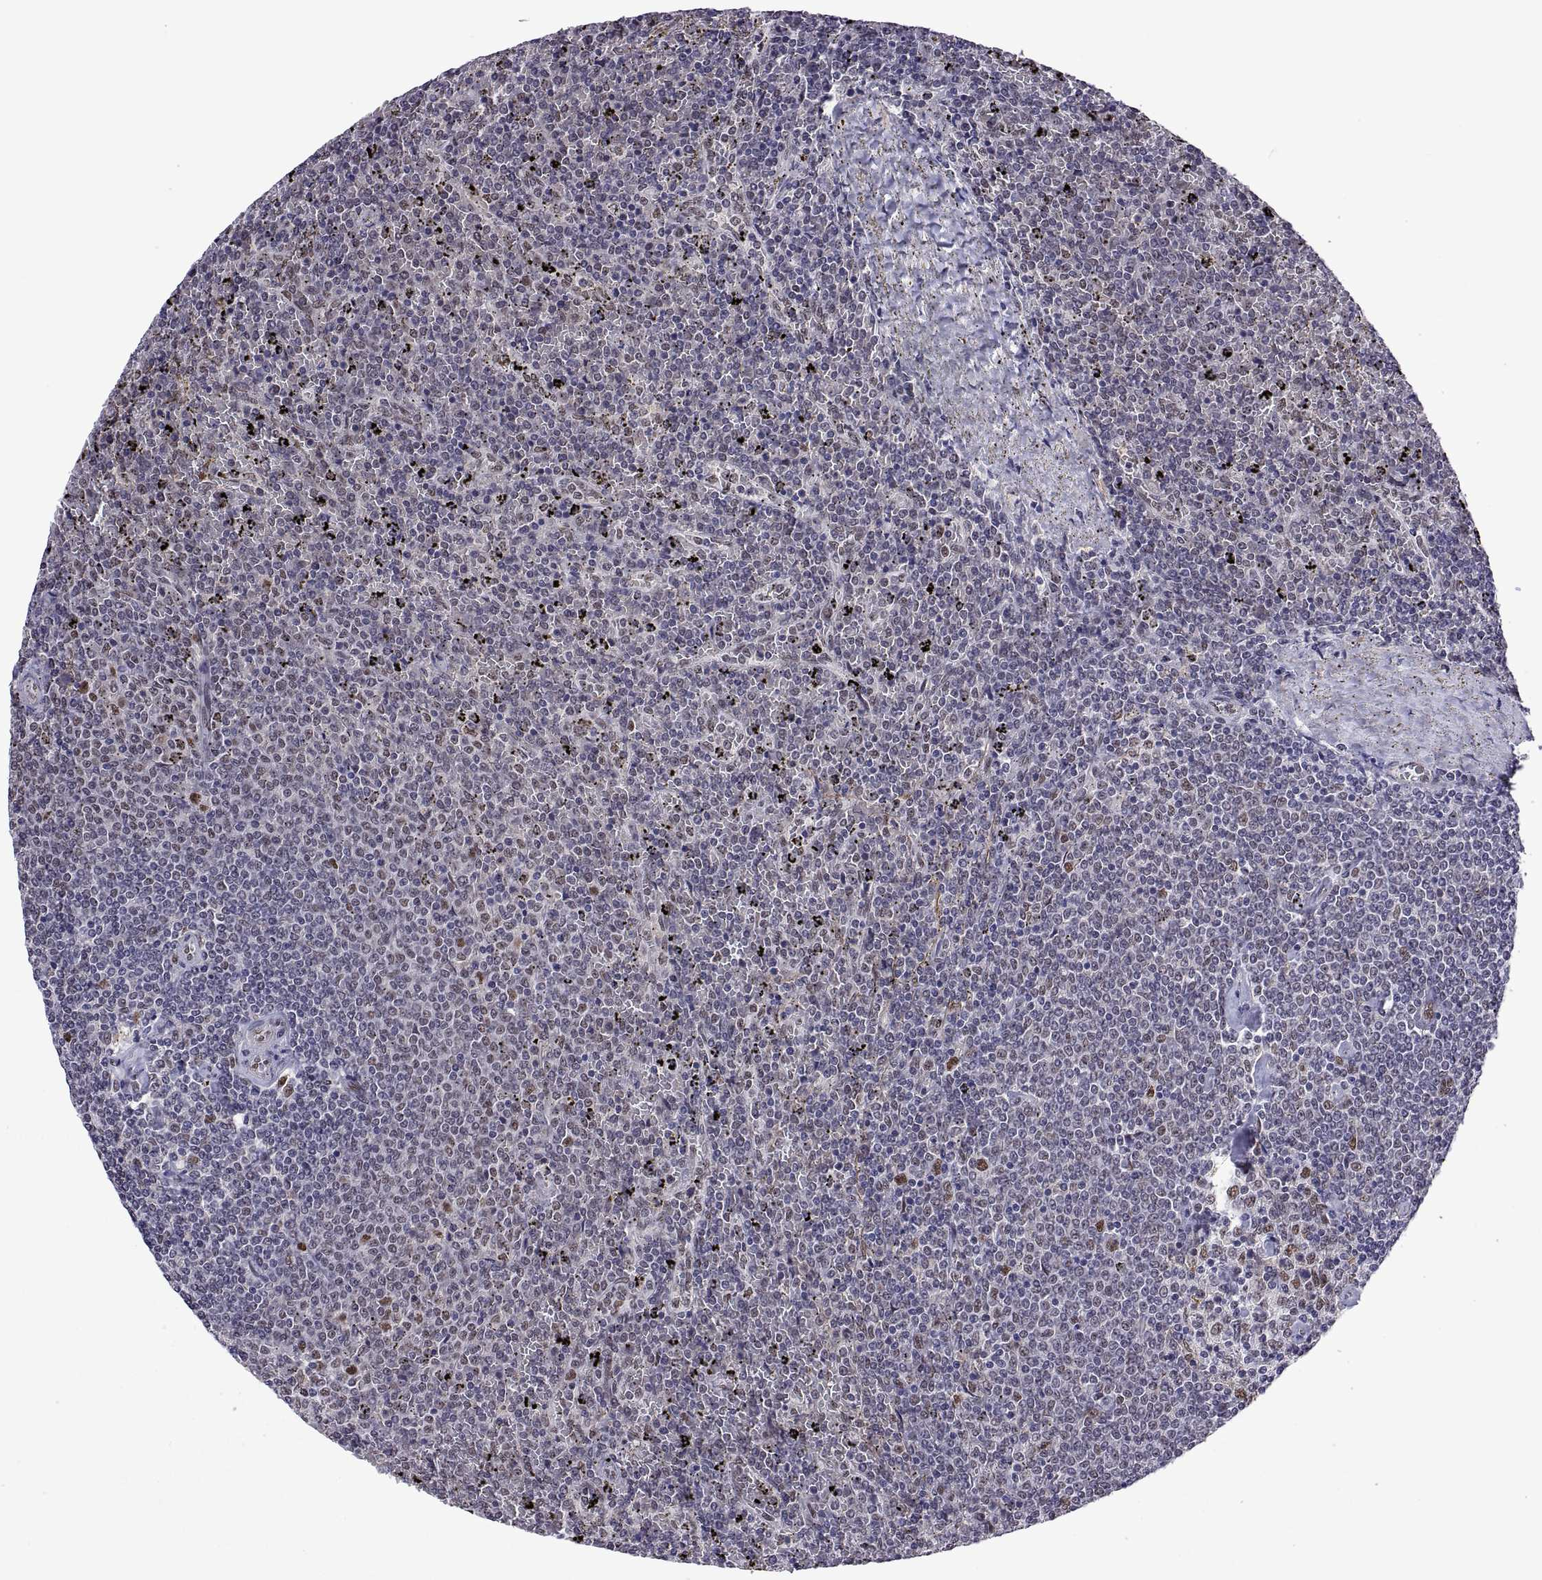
{"staining": {"intensity": "negative", "quantity": "none", "location": "none"}, "tissue": "lymphoma", "cell_type": "Tumor cells", "image_type": "cancer", "snomed": [{"axis": "morphology", "description": "Malignant lymphoma, non-Hodgkin's type, Low grade"}, {"axis": "topography", "description": "Spleen"}], "caption": "The image shows no significant expression in tumor cells of low-grade malignant lymphoma, non-Hodgkin's type. (DAB (3,3'-diaminobenzidine) immunohistochemistry, high magnification).", "gene": "NR4A1", "patient": {"sex": "female", "age": 77}}